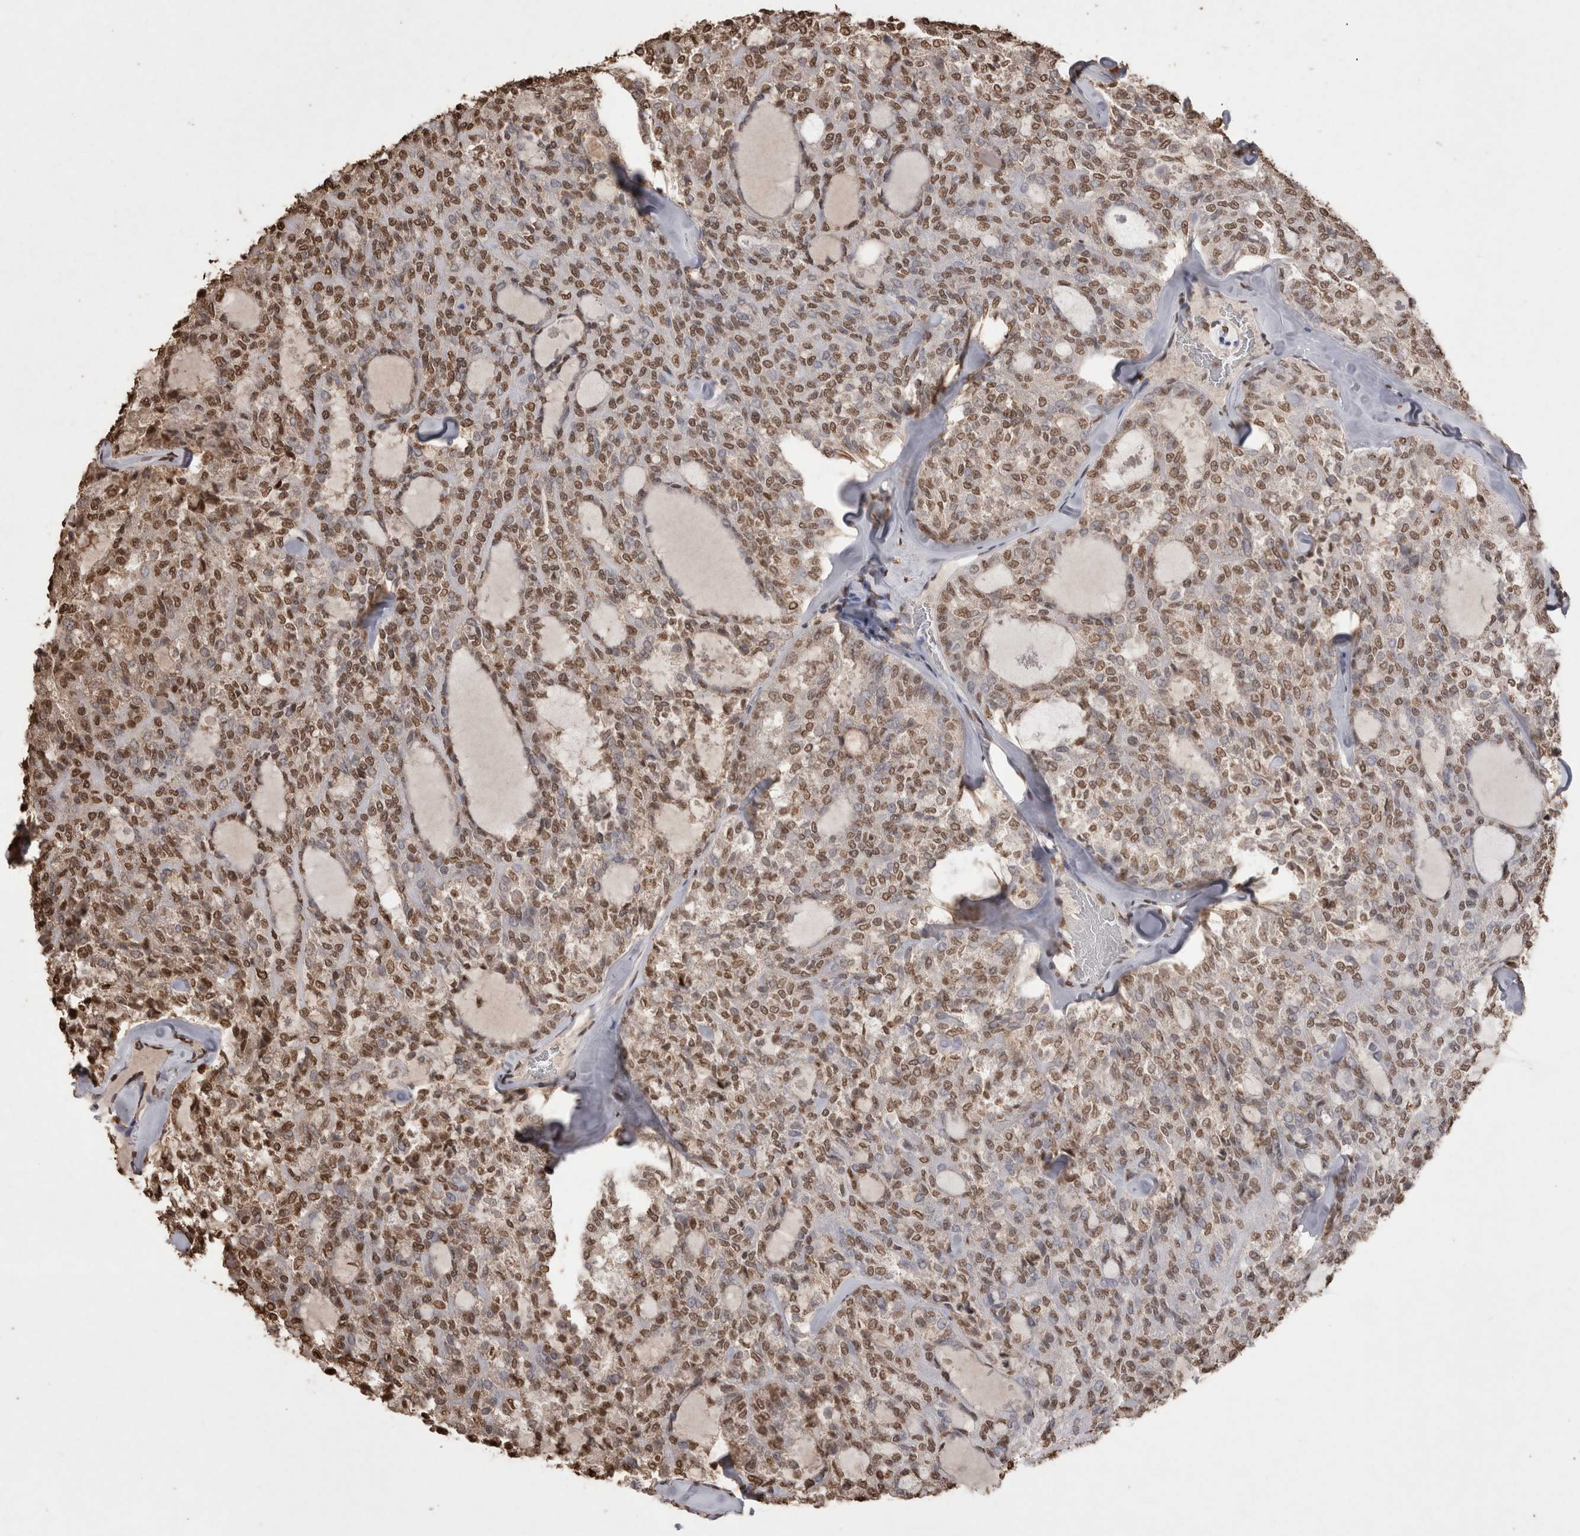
{"staining": {"intensity": "moderate", "quantity": ">75%", "location": "nuclear"}, "tissue": "thyroid cancer", "cell_type": "Tumor cells", "image_type": "cancer", "snomed": [{"axis": "morphology", "description": "Follicular adenoma carcinoma, NOS"}, {"axis": "topography", "description": "Thyroid gland"}], "caption": "A medium amount of moderate nuclear staining is seen in about >75% of tumor cells in follicular adenoma carcinoma (thyroid) tissue. (Brightfield microscopy of DAB IHC at high magnification).", "gene": "POU5F1", "patient": {"sex": "male", "age": 75}}